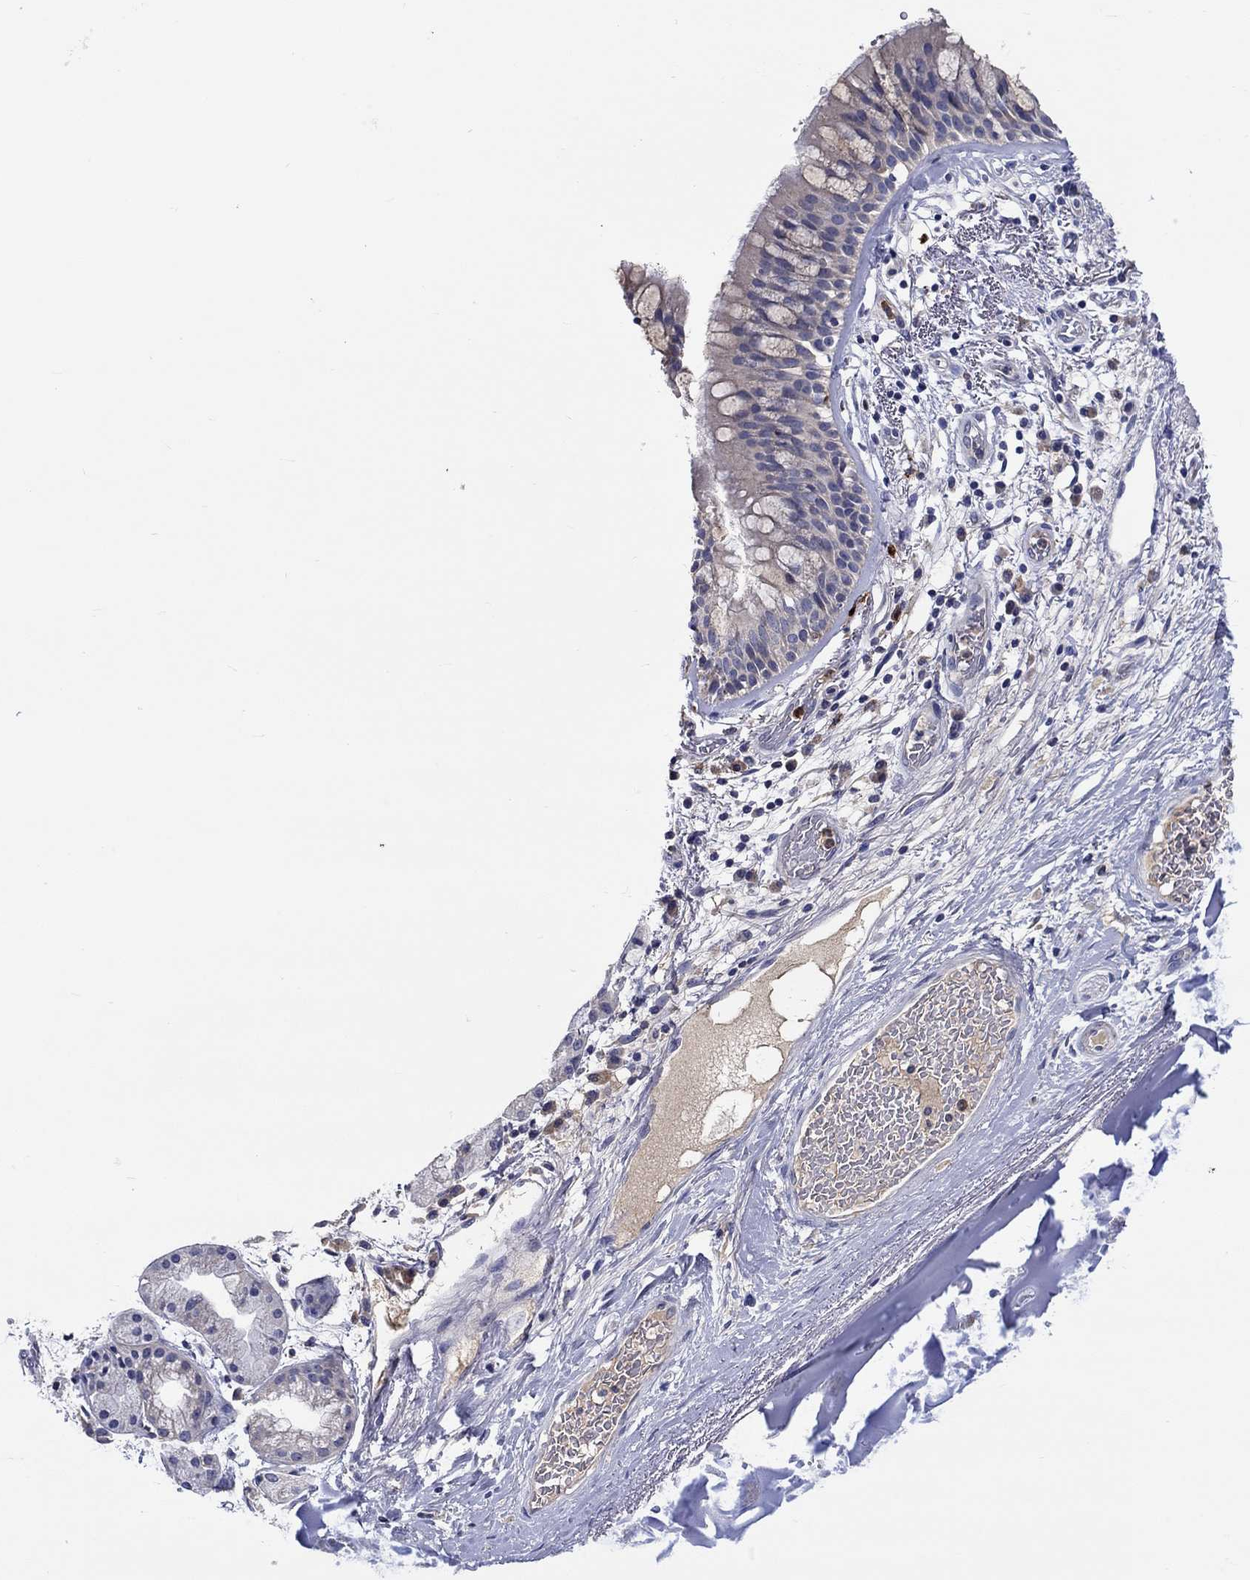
{"staining": {"intensity": "strong", "quantity": "<25%", "location": "cytoplasmic/membranous"}, "tissue": "bronchus", "cell_type": "Respiratory epithelial cells", "image_type": "normal", "snomed": [{"axis": "morphology", "description": "Normal tissue, NOS"}, {"axis": "topography", "description": "Bronchus"}, {"axis": "topography", "description": "Lung"}], "caption": "Protein analysis of unremarkable bronchus shows strong cytoplasmic/membranous staining in about <25% of respiratory epithelial cells. (Brightfield microscopy of DAB IHC at high magnification).", "gene": "CHIT1", "patient": {"sex": "female", "age": 57}}